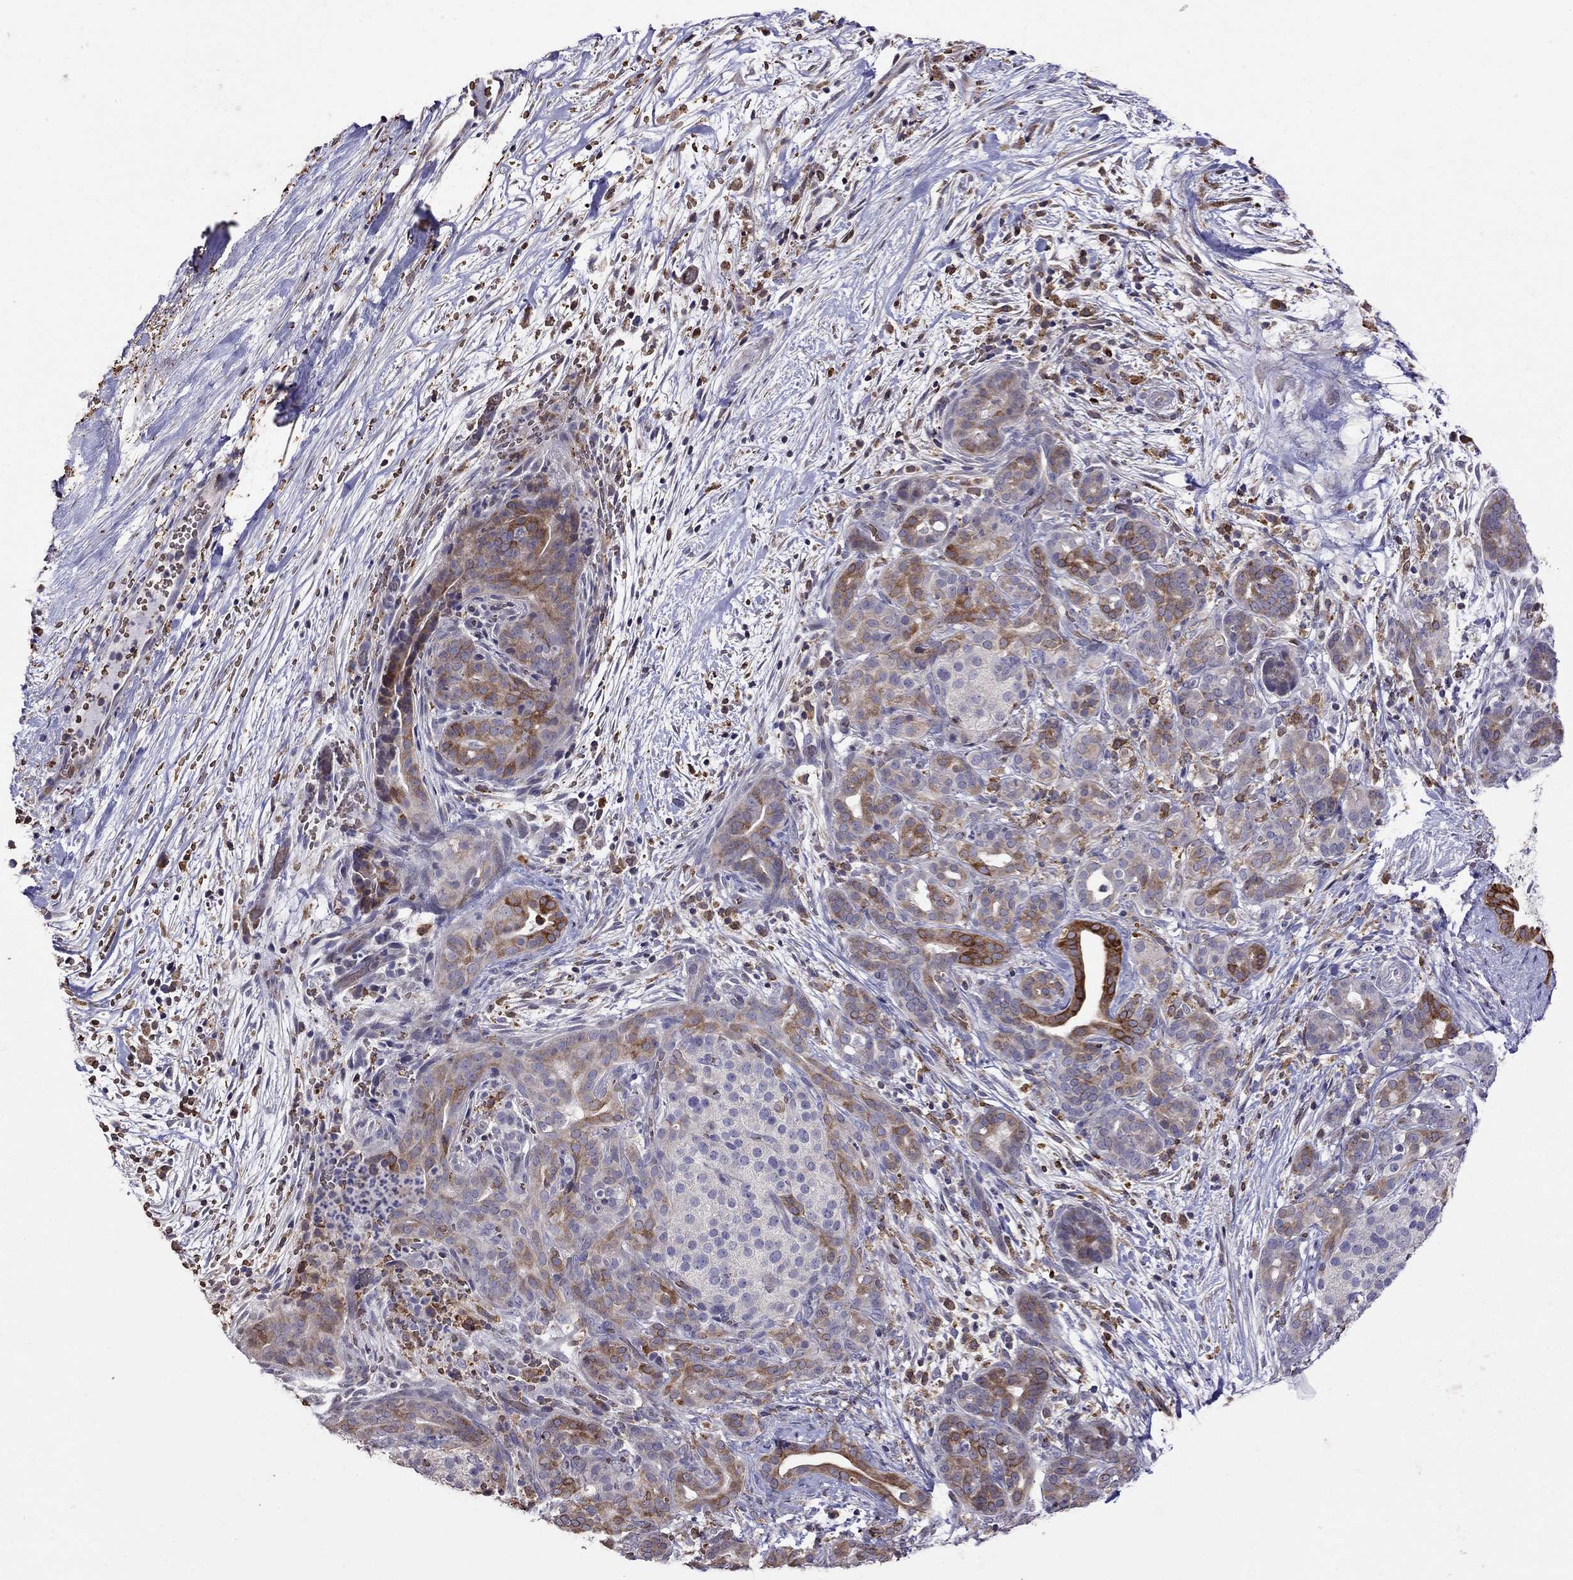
{"staining": {"intensity": "moderate", "quantity": "25%-75%", "location": "cytoplasmic/membranous"}, "tissue": "pancreatic cancer", "cell_type": "Tumor cells", "image_type": "cancer", "snomed": [{"axis": "morphology", "description": "Adenocarcinoma, NOS"}, {"axis": "topography", "description": "Pancreas"}], "caption": "Immunohistochemistry (IHC) photomicrograph of neoplastic tissue: pancreatic cancer (adenocarcinoma) stained using immunohistochemistry (IHC) shows medium levels of moderate protein expression localized specifically in the cytoplasmic/membranous of tumor cells, appearing as a cytoplasmic/membranous brown color.", "gene": "ADAM28", "patient": {"sex": "male", "age": 44}}